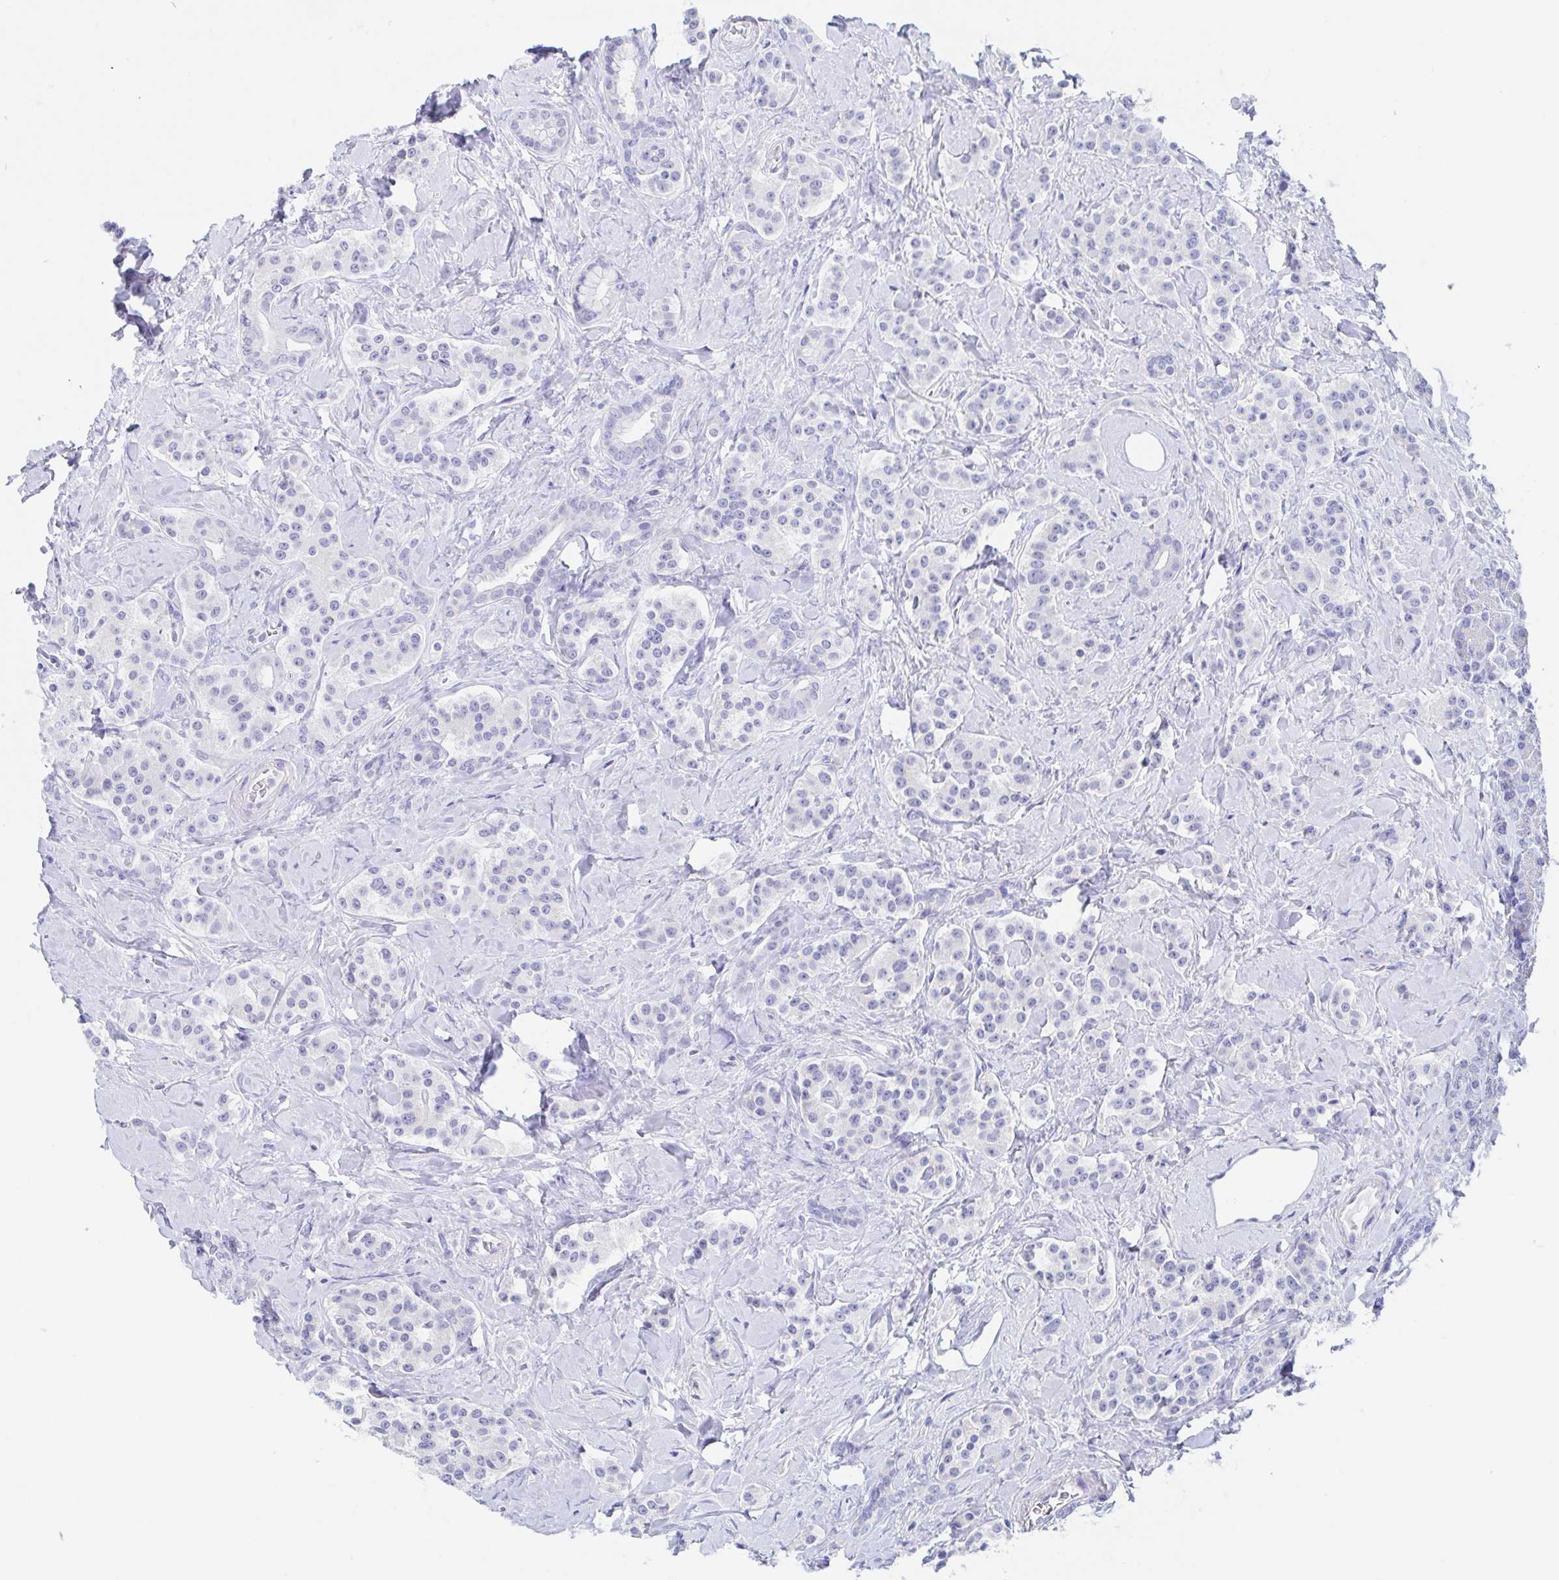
{"staining": {"intensity": "negative", "quantity": "none", "location": "none"}, "tissue": "carcinoid", "cell_type": "Tumor cells", "image_type": "cancer", "snomed": [{"axis": "morphology", "description": "Normal tissue, NOS"}, {"axis": "morphology", "description": "Carcinoid, malignant, NOS"}, {"axis": "topography", "description": "Pancreas"}], "caption": "Tumor cells show no significant protein staining in carcinoid.", "gene": "TEX12", "patient": {"sex": "male", "age": 36}}